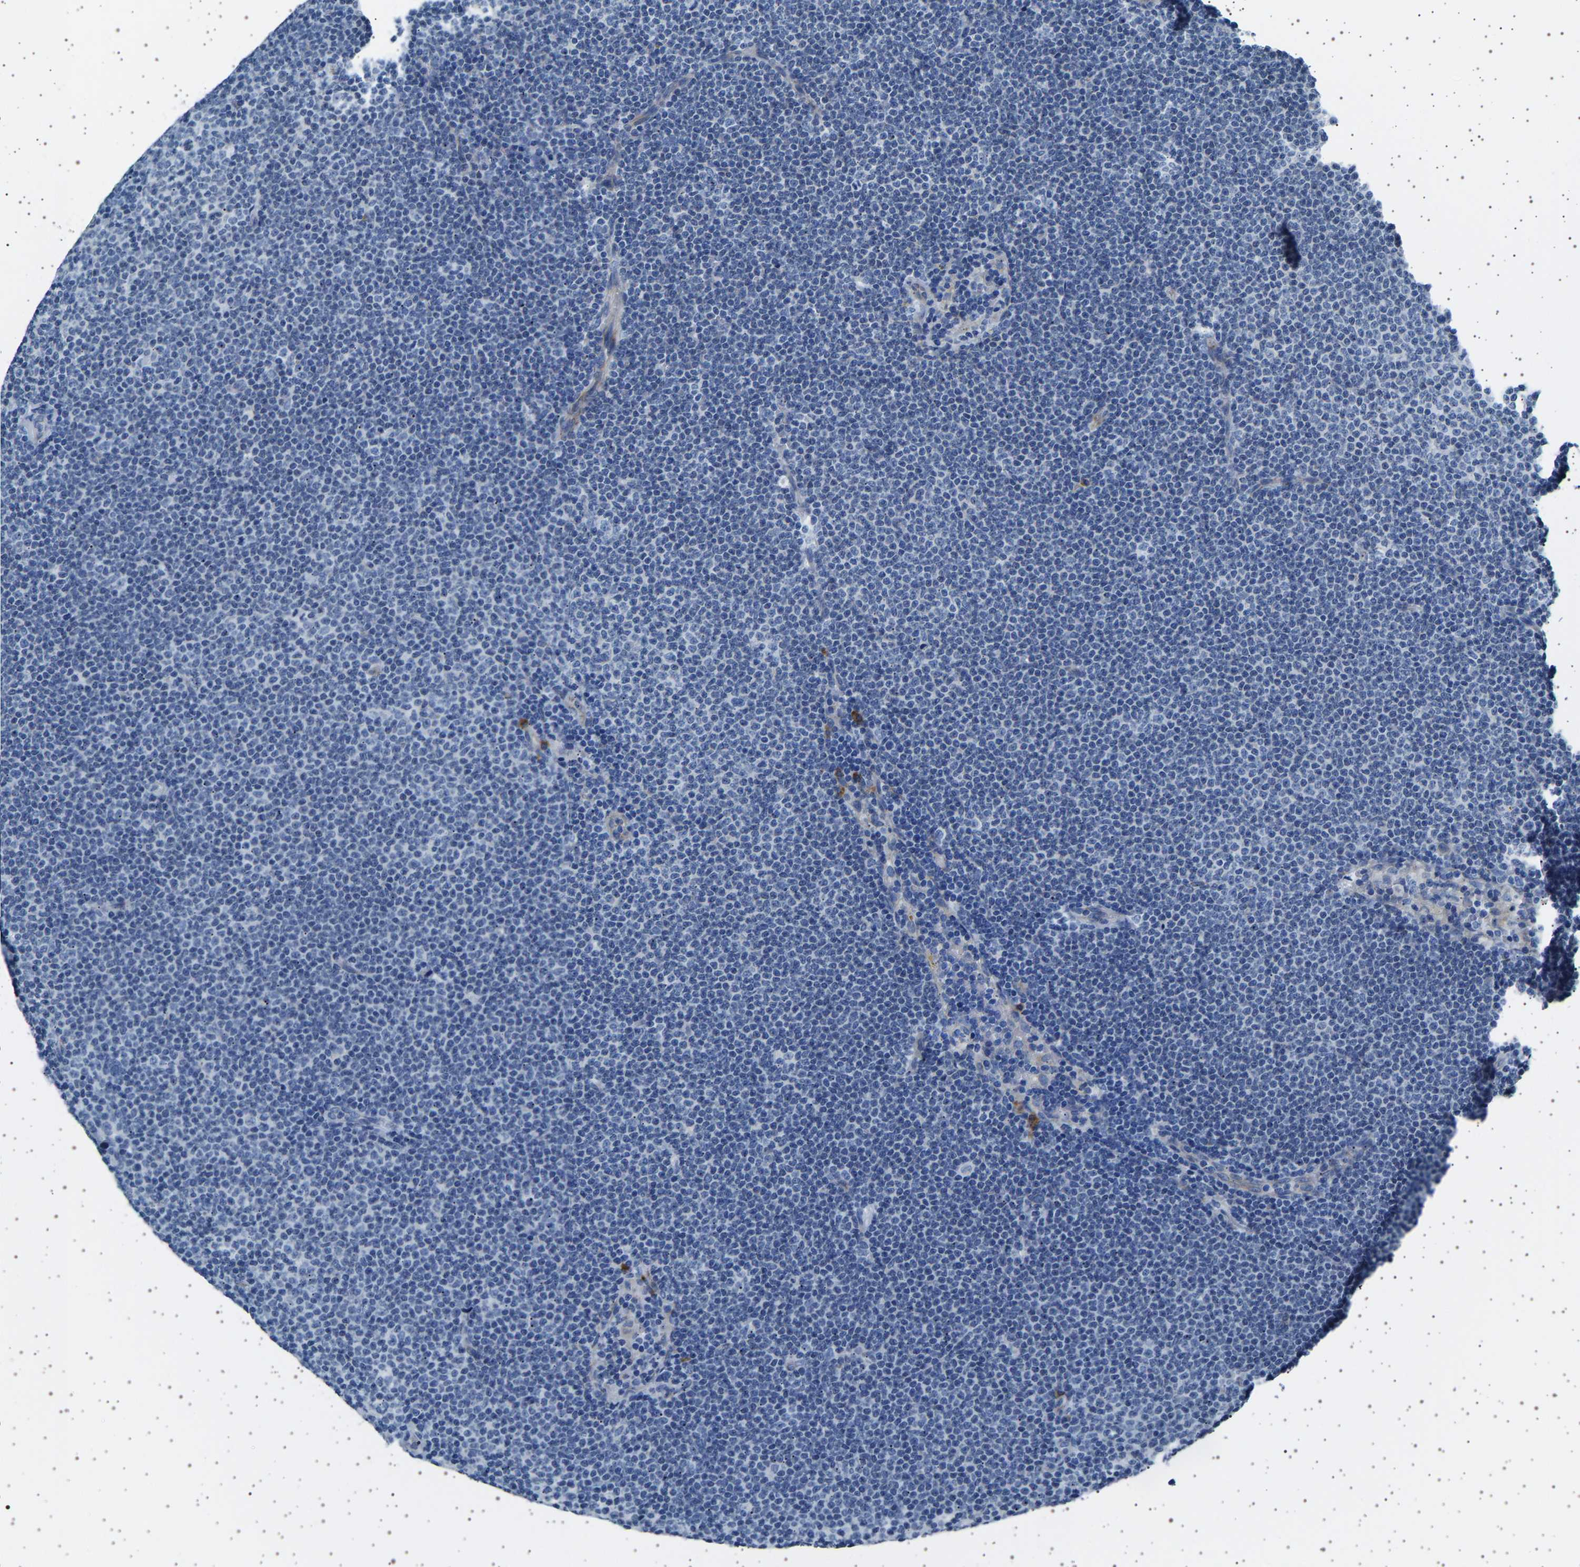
{"staining": {"intensity": "negative", "quantity": "none", "location": "none"}, "tissue": "lymphoma", "cell_type": "Tumor cells", "image_type": "cancer", "snomed": [{"axis": "morphology", "description": "Malignant lymphoma, non-Hodgkin's type, Low grade"}, {"axis": "topography", "description": "Lymph node"}], "caption": "High magnification brightfield microscopy of lymphoma stained with DAB (brown) and counterstained with hematoxylin (blue): tumor cells show no significant staining.", "gene": "FTCD", "patient": {"sex": "female", "age": 53}}